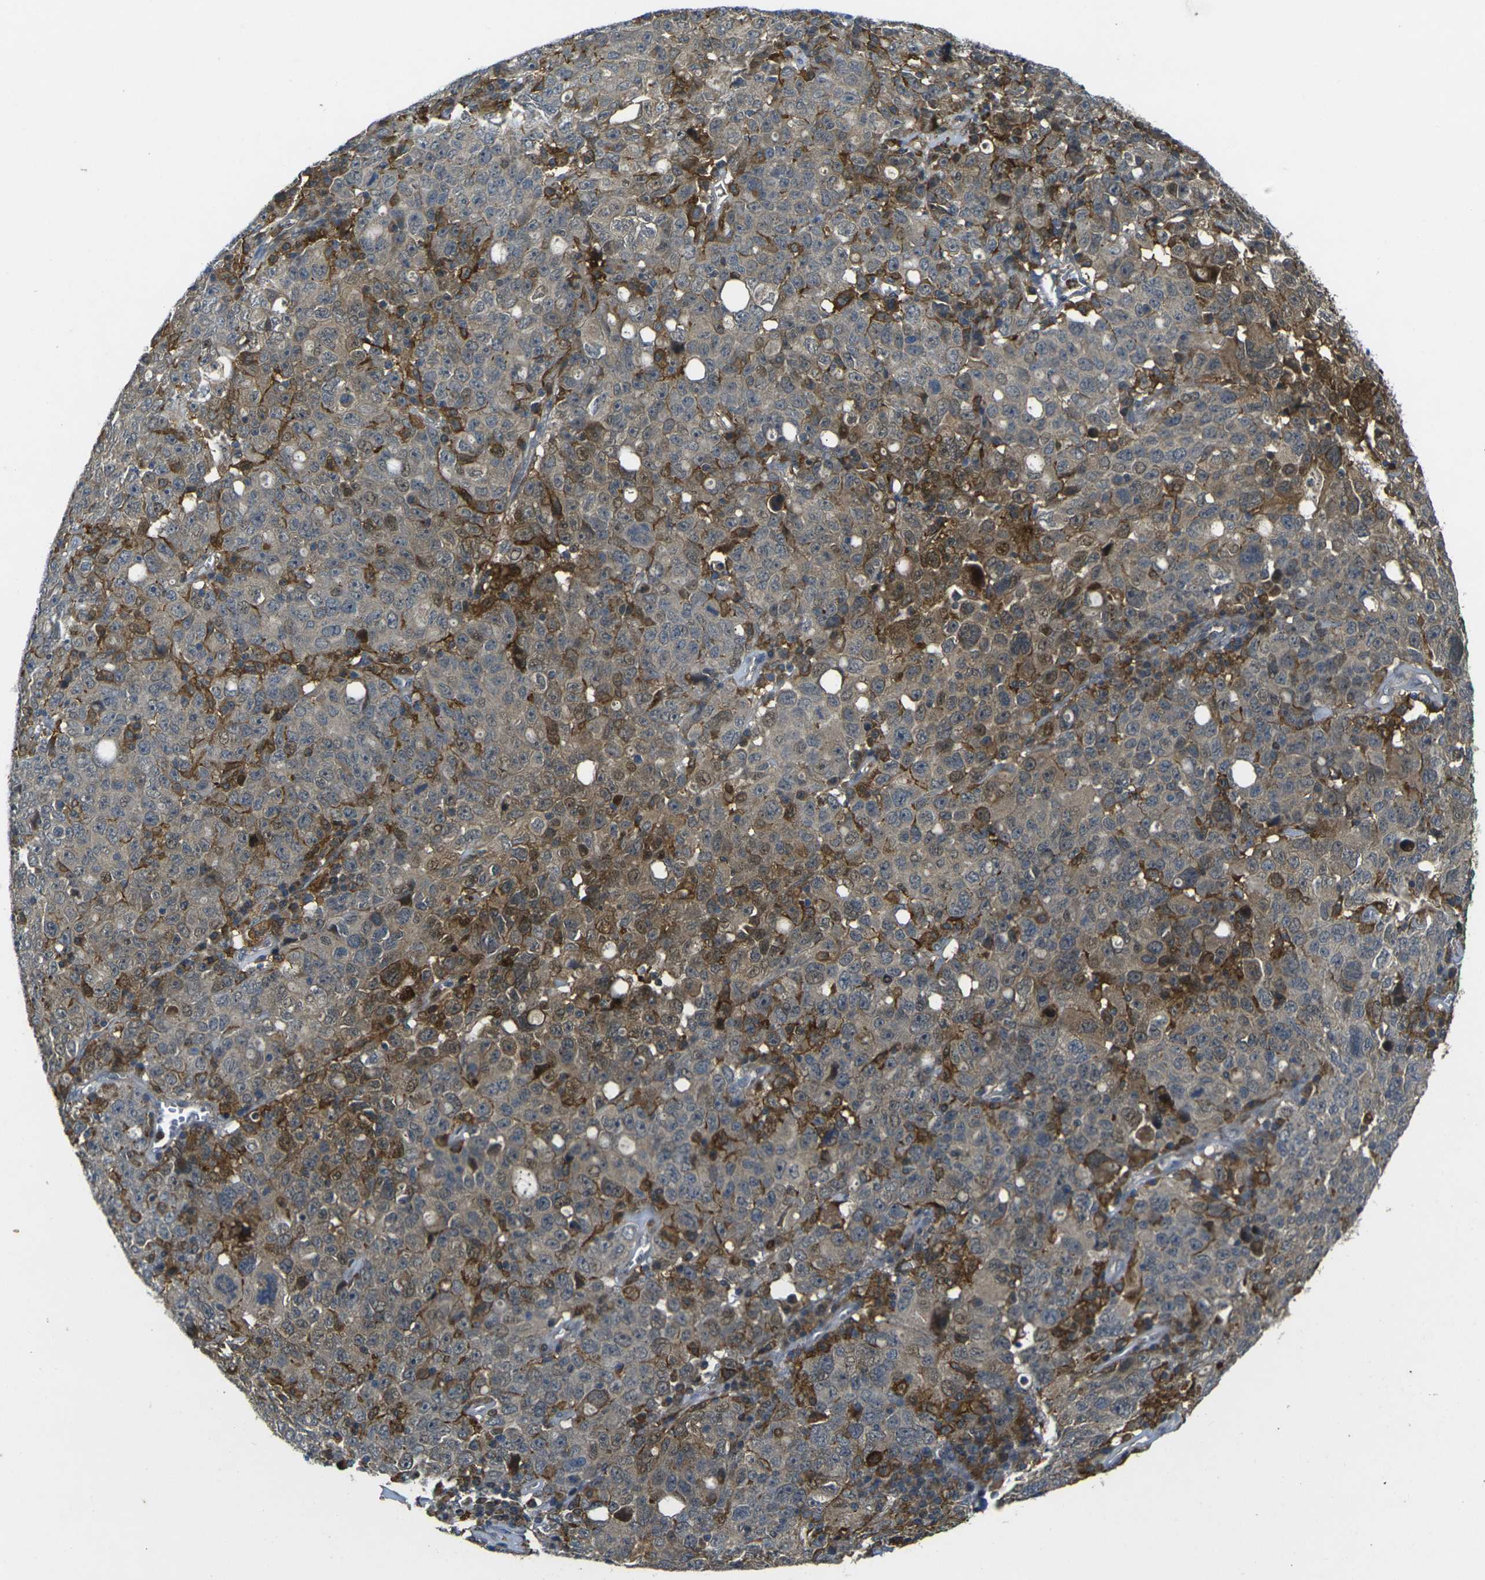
{"staining": {"intensity": "strong", "quantity": "<25%", "location": "cytoplasmic/membranous"}, "tissue": "ovarian cancer", "cell_type": "Tumor cells", "image_type": "cancer", "snomed": [{"axis": "morphology", "description": "Carcinoma, endometroid"}, {"axis": "topography", "description": "Ovary"}], "caption": "Tumor cells demonstrate medium levels of strong cytoplasmic/membranous positivity in approximately <25% of cells in ovarian cancer (endometroid carcinoma). Using DAB (3,3'-diaminobenzidine) (brown) and hematoxylin (blue) stains, captured at high magnification using brightfield microscopy.", "gene": "PIGL", "patient": {"sex": "female", "age": 62}}